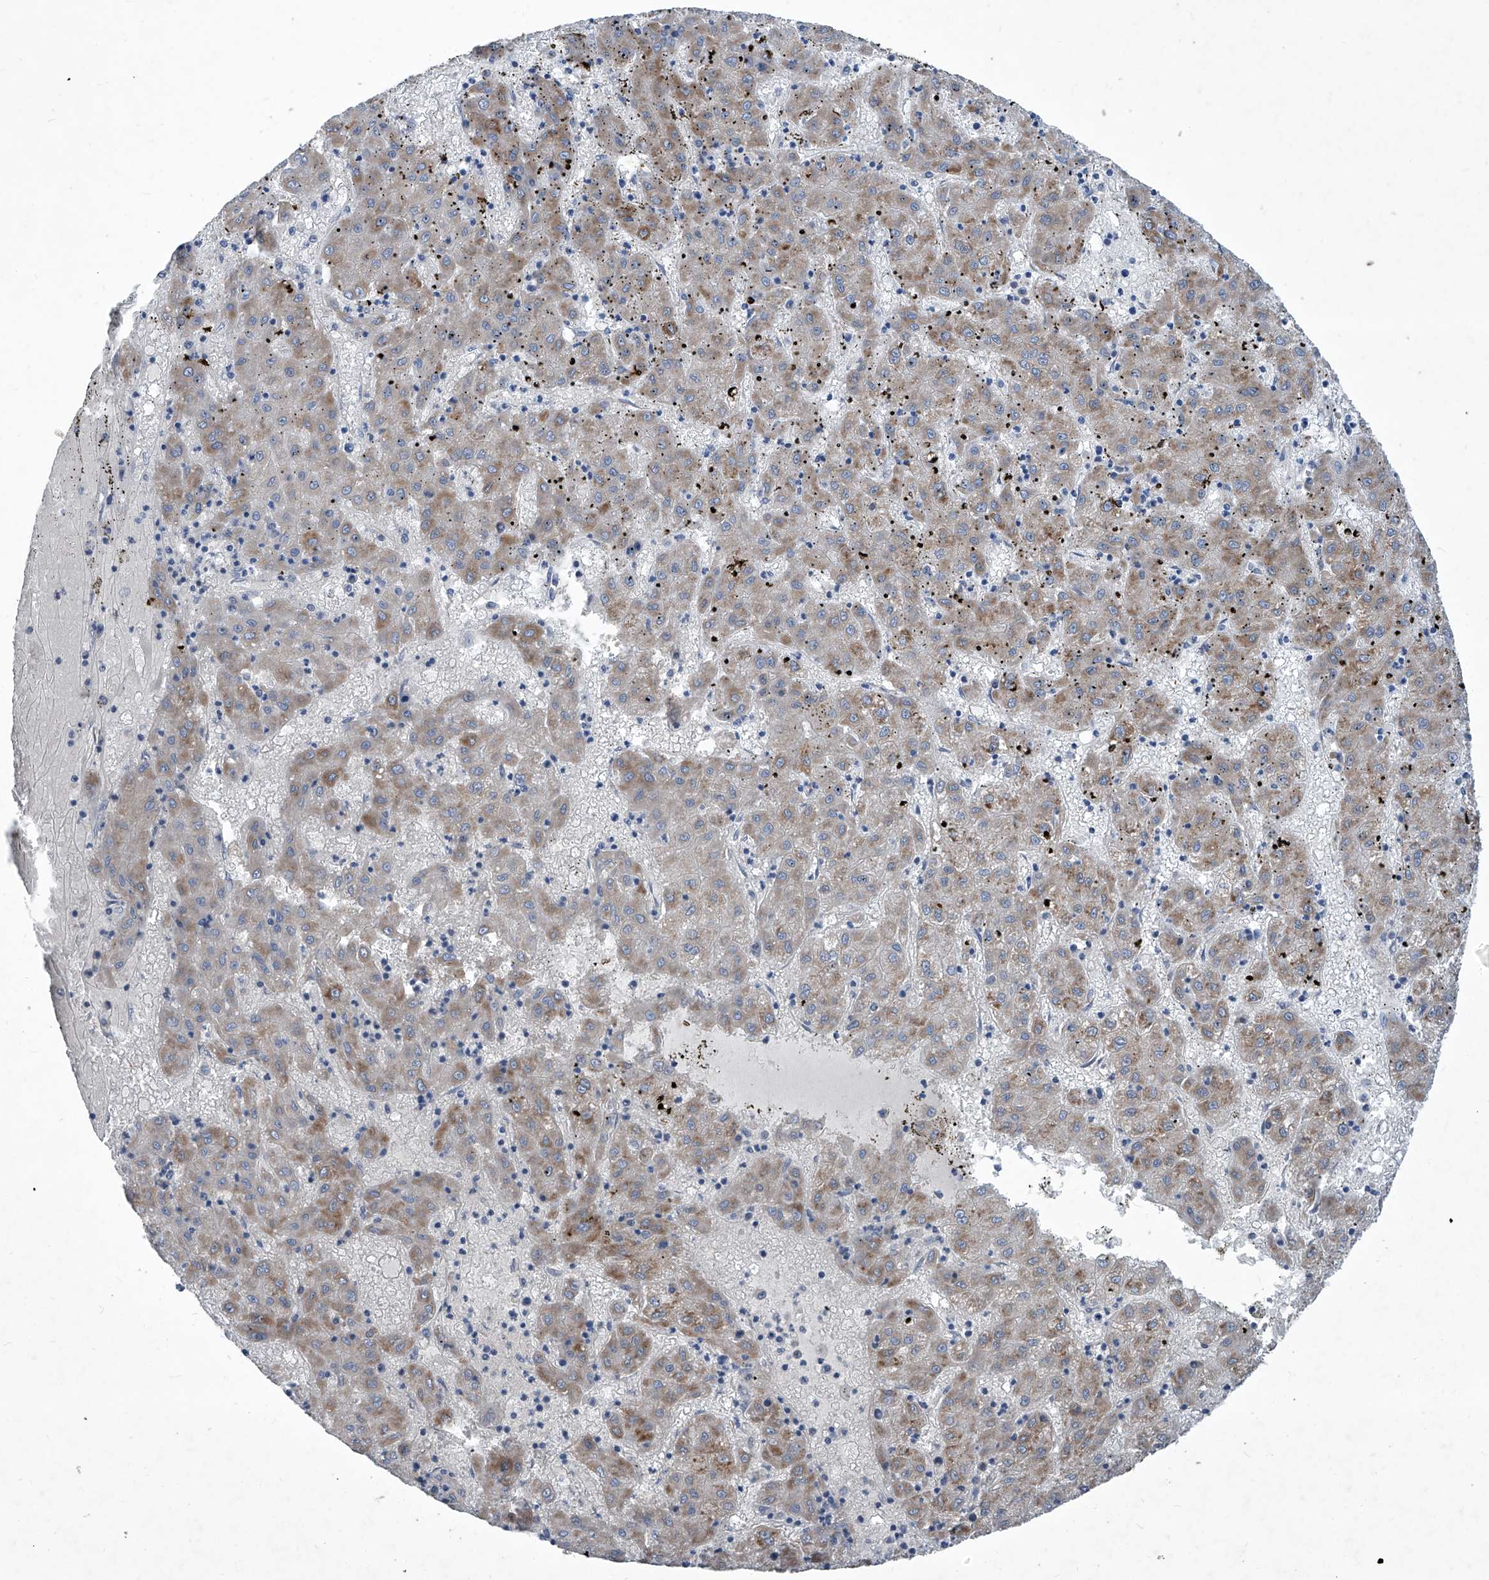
{"staining": {"intensity": "weak", "quantity": ">75%", "location": "cytoplasmic/membranous"}, "tissue": "liver cancer", "cell_type": "Tumor cells", "image_type": "cancer", "snomed": [{"axis": "morphology", "description": "Carcinoma, Hepatocellular, NOS"}, {"axis": "topography", "description": "Liver"}], "caption": "DAB immunohistochemical staining of liver cancer displays weak cytoplasmic/membranous protein expression in approximately >75% of tumor cells. Using DAB (3,3'-diaminobenzidine) (brown) and hematoxylin (blue) stains, captured at high magnification using brightfield microscopy.", "gene": "MTARC1", "patient": {"sex": "male", "age": 72}}